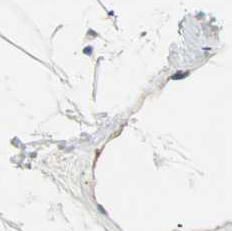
{"staining": {"intensity": "negative", "quantity": "none", "location": "none"}, "tissue": "adipose tissue", "cell_type": "Adipocytes", "image_type": "normal", "snomed": [{"axis": "morphology", "description": "Normal tissue, NOS"}, {"axis": "topography", "description": "Breast"}, {"axis": "topography", "description": "Adipose tissue"}], "caption": "DAB (3,3'-diaminobenzidine) immunohistochemical staining of unremarkable human adipose tissue exhibits no significant staining in adipocytes. Brightfield microscopy of IHC stained with DAB (3,3'-diaminobenzidine) (brown) and hematoxylin (blue), captured at high magnification.", "gene": "GALNT10", "patient": {"sex": "female", "age": 25}}